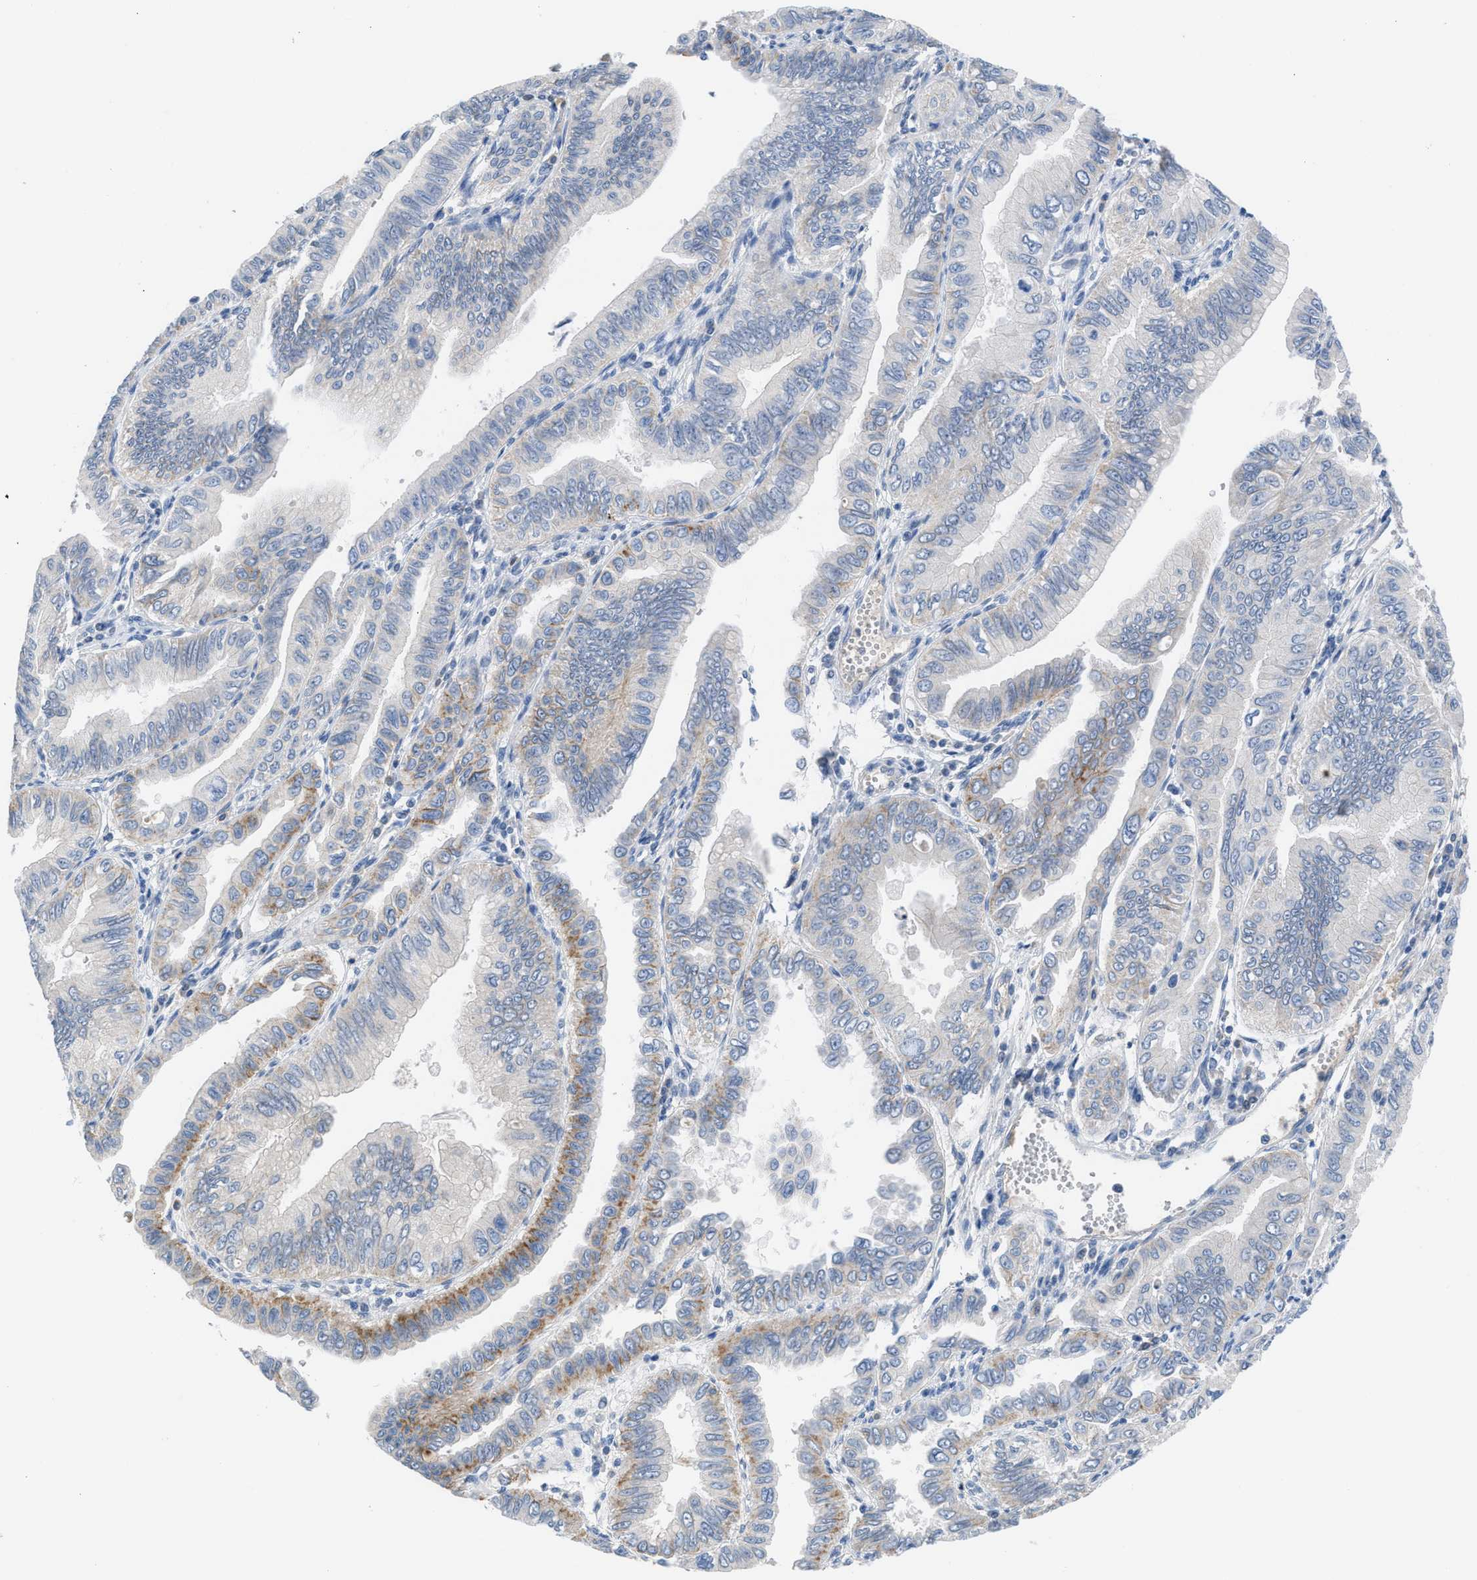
{"staining": {"intensity": "moderate", "quantity": "<25%", "location": "cytoplasmic/membranous"}, "tissue": "pancreatic cancer", "cell_type": "Tumor cells", "image_type": "cancer", "snomed": [{"axis": "morphology", "description": "Normal tissue, NOS"}, {"axis": "topography", "description": "Lymph node"}], "caption": "Brown immunohistochemical staining in pancreatic cancer exhibits moderate cytoplasmic/membranous positivity in about <25% of tumor cells.", "gene": "HPX", "patient": {"sex": "male", "age": 50}}